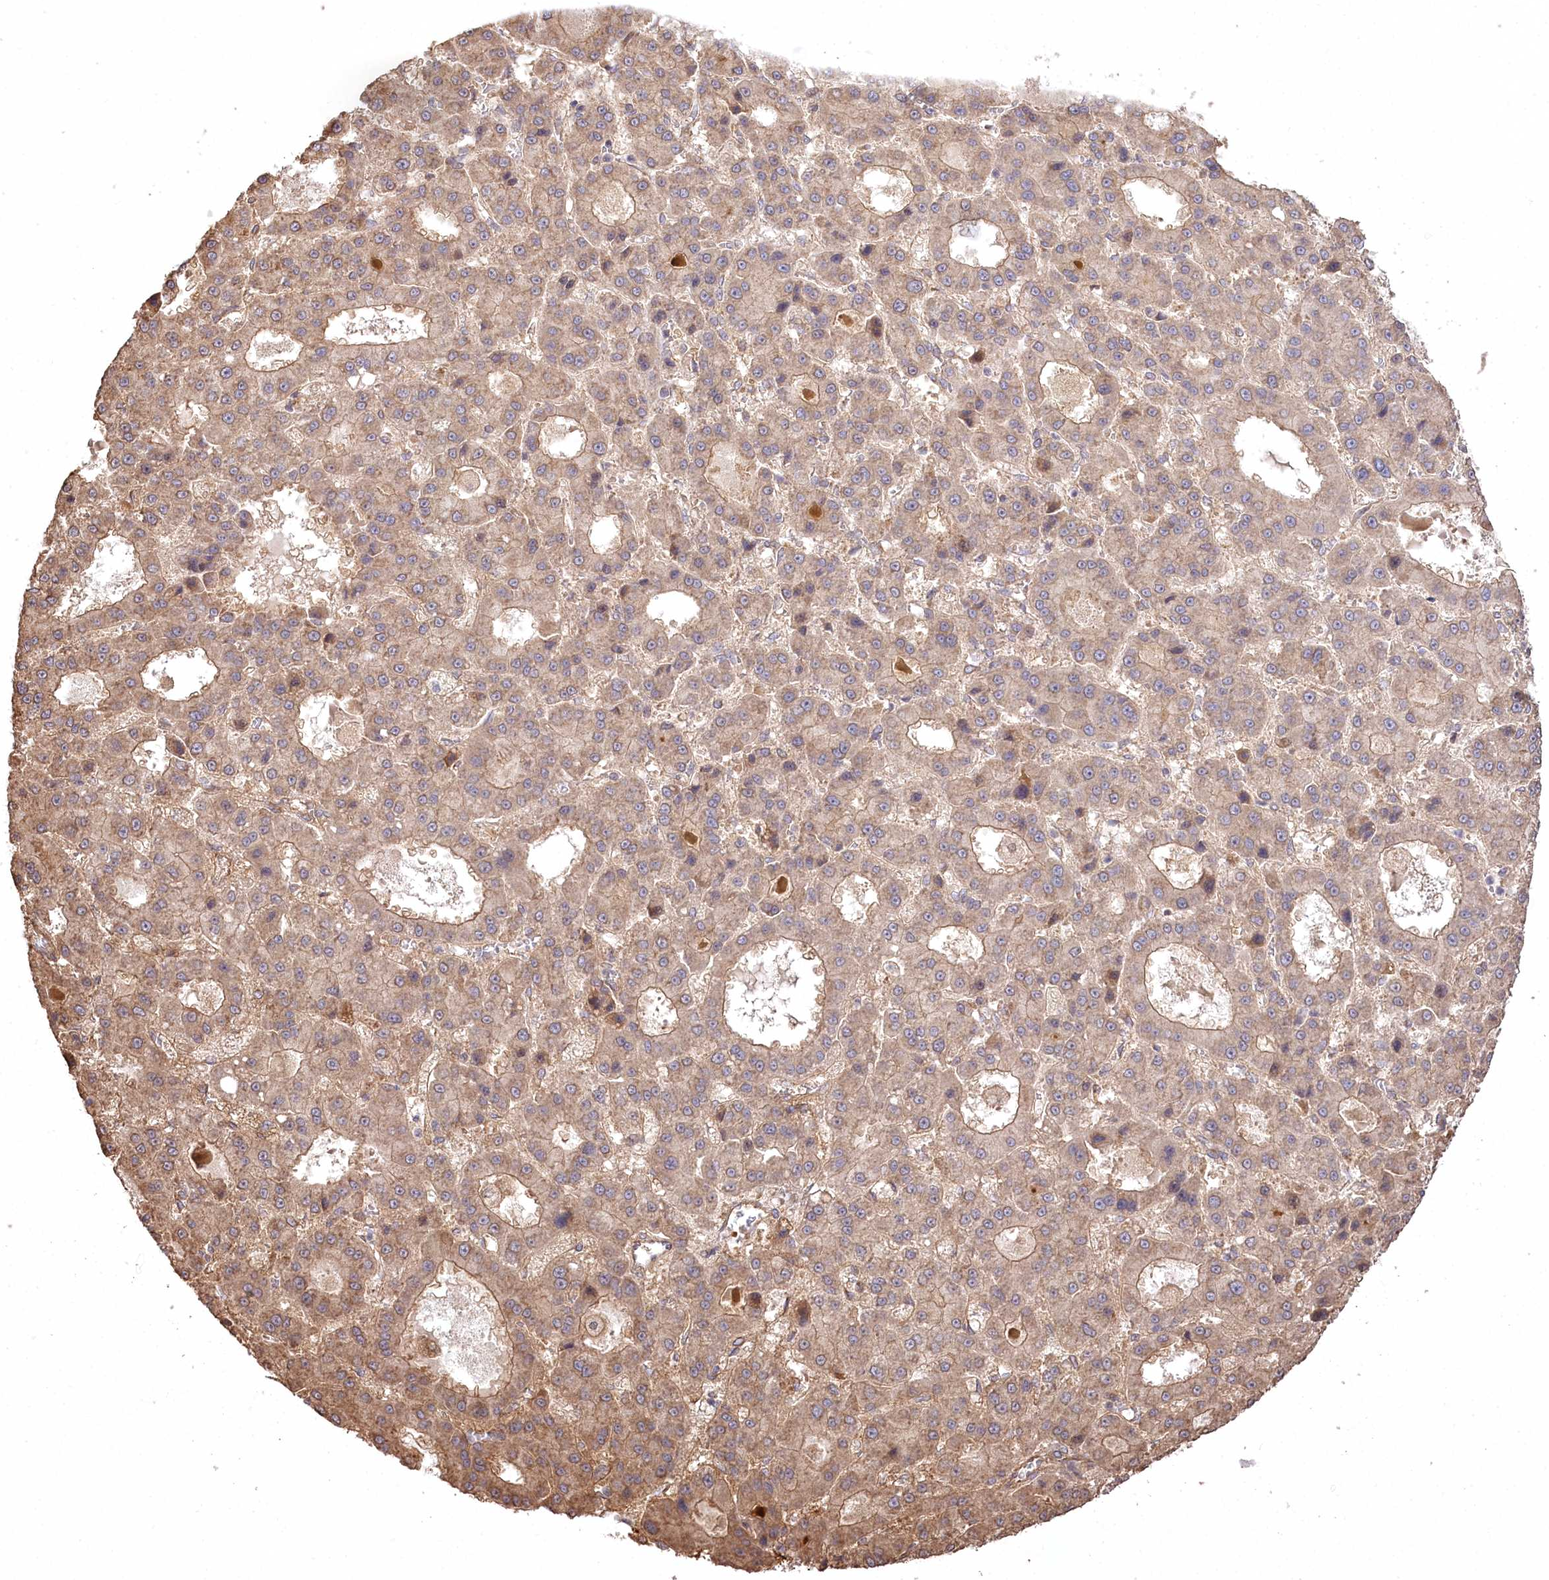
{"staining": {"intensity": "weak", "quantity": ">75%", "location": "cytoplasmic/membranous"}, "tissue": "liver cancer", "cell_type": "Tumor cells", "image_type": "cancer", "snomed": [{"axis": "morphology", "description": "Carcinoma, Hepatocellular, NOS"}, {"axis": "topography", "description": "Liver"}], "caption": "Hepatocellular carcinoma (liver) tissue reveals weak cytoplasmic/membranous positivity in about >75% of tumor cells, visualized by immunohistochemistry.", "gene": "PRSS53", "patient": {"sex": "male", "age": 70}}